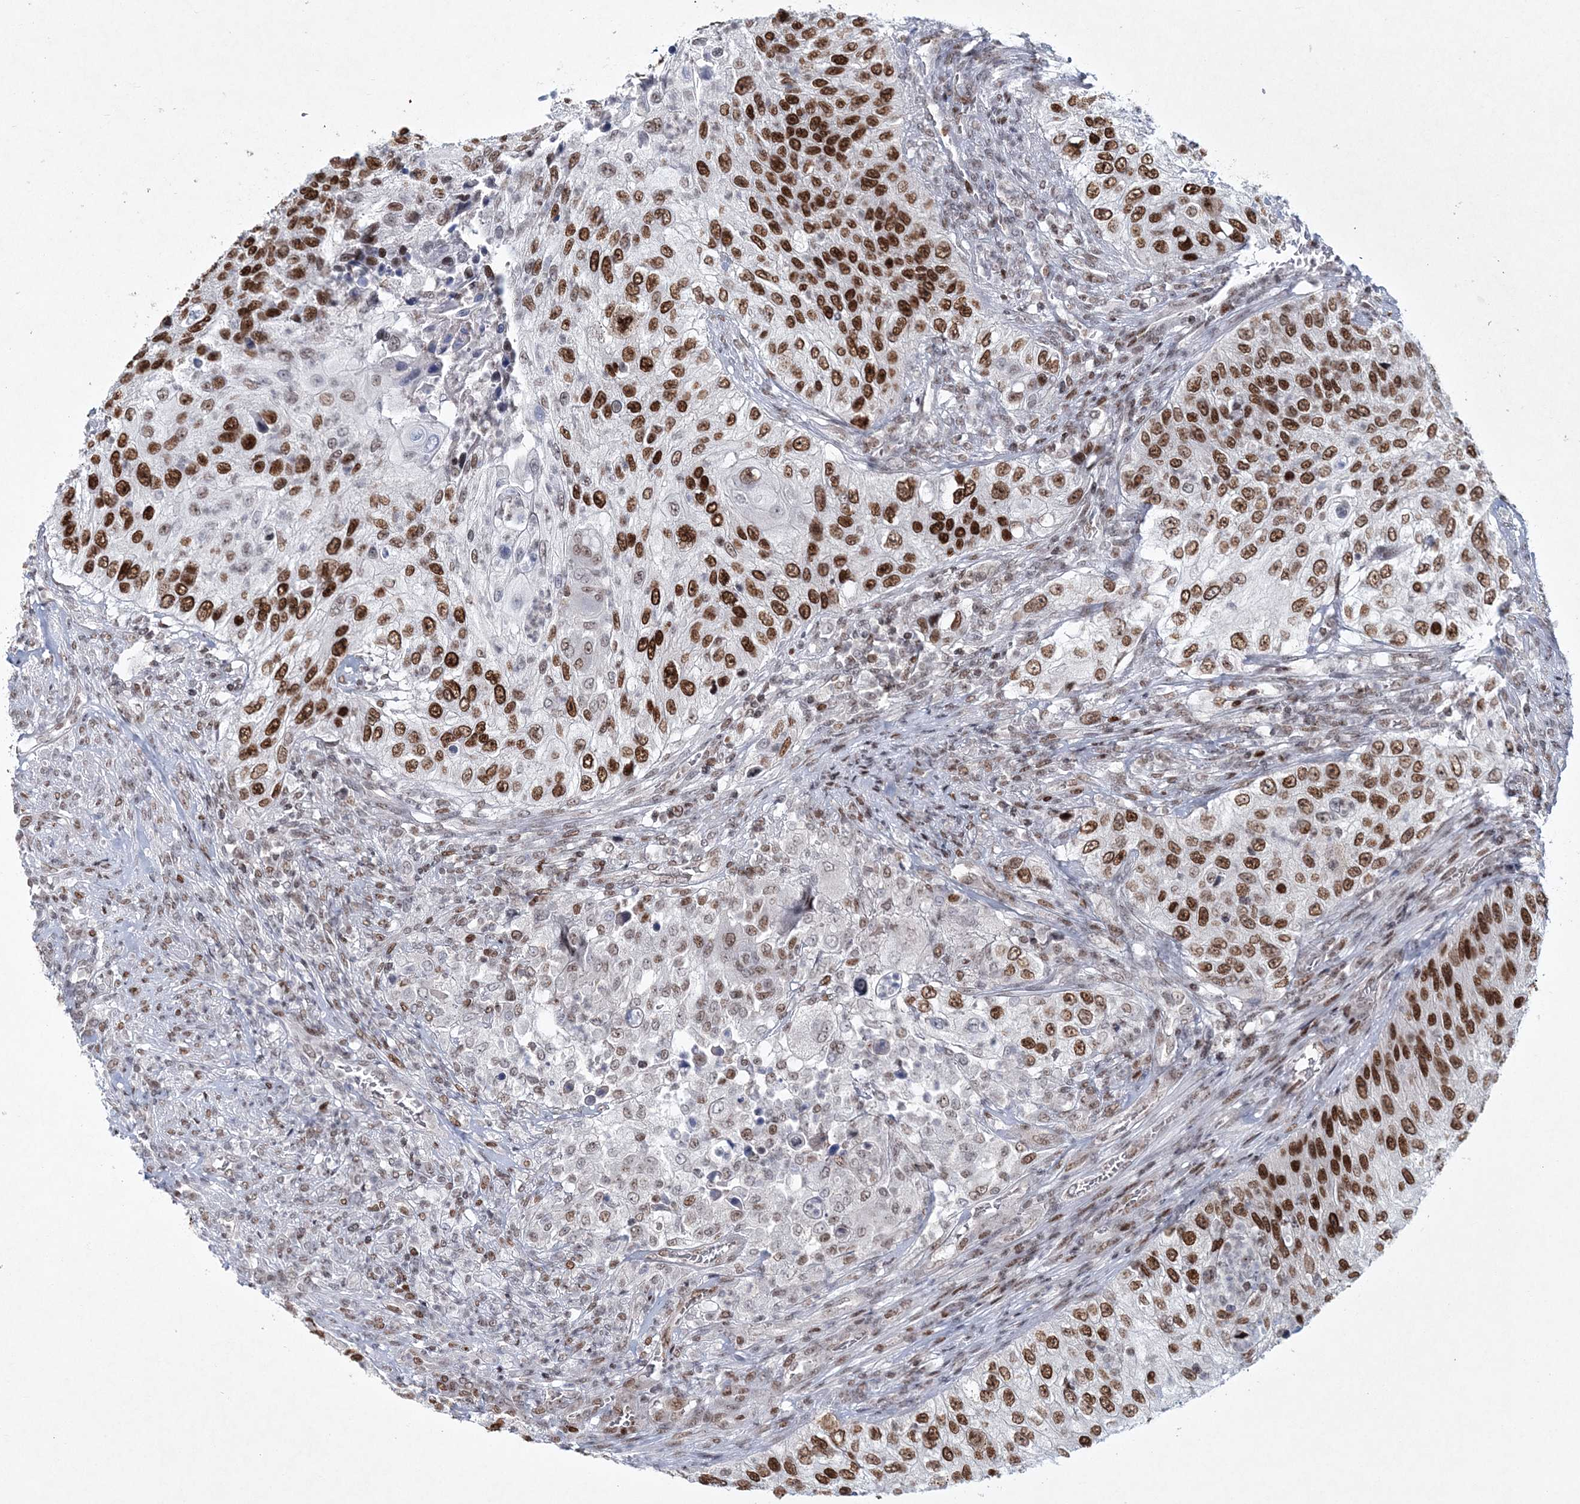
{"staining": {"intensity": "strong", "quantity": ">75%", "location": "nuclear"}, "tissue": "urothelial cancer", "cell_type": "Tumor cells", "image_type": "cancer", "snomed": [{"axis": "morphology", "description": "Urothelial carcinoma, High grade"}, {"axis": "topography", "description": "Urinary bladder"}], "caption": "A brown stain shows strong nuclear positivity of a protein in human urothelial carcinoma (high-grade) tumor cells.", "gene": "LRRFIP2", "patient": {"sex": "female", "age": 60}}